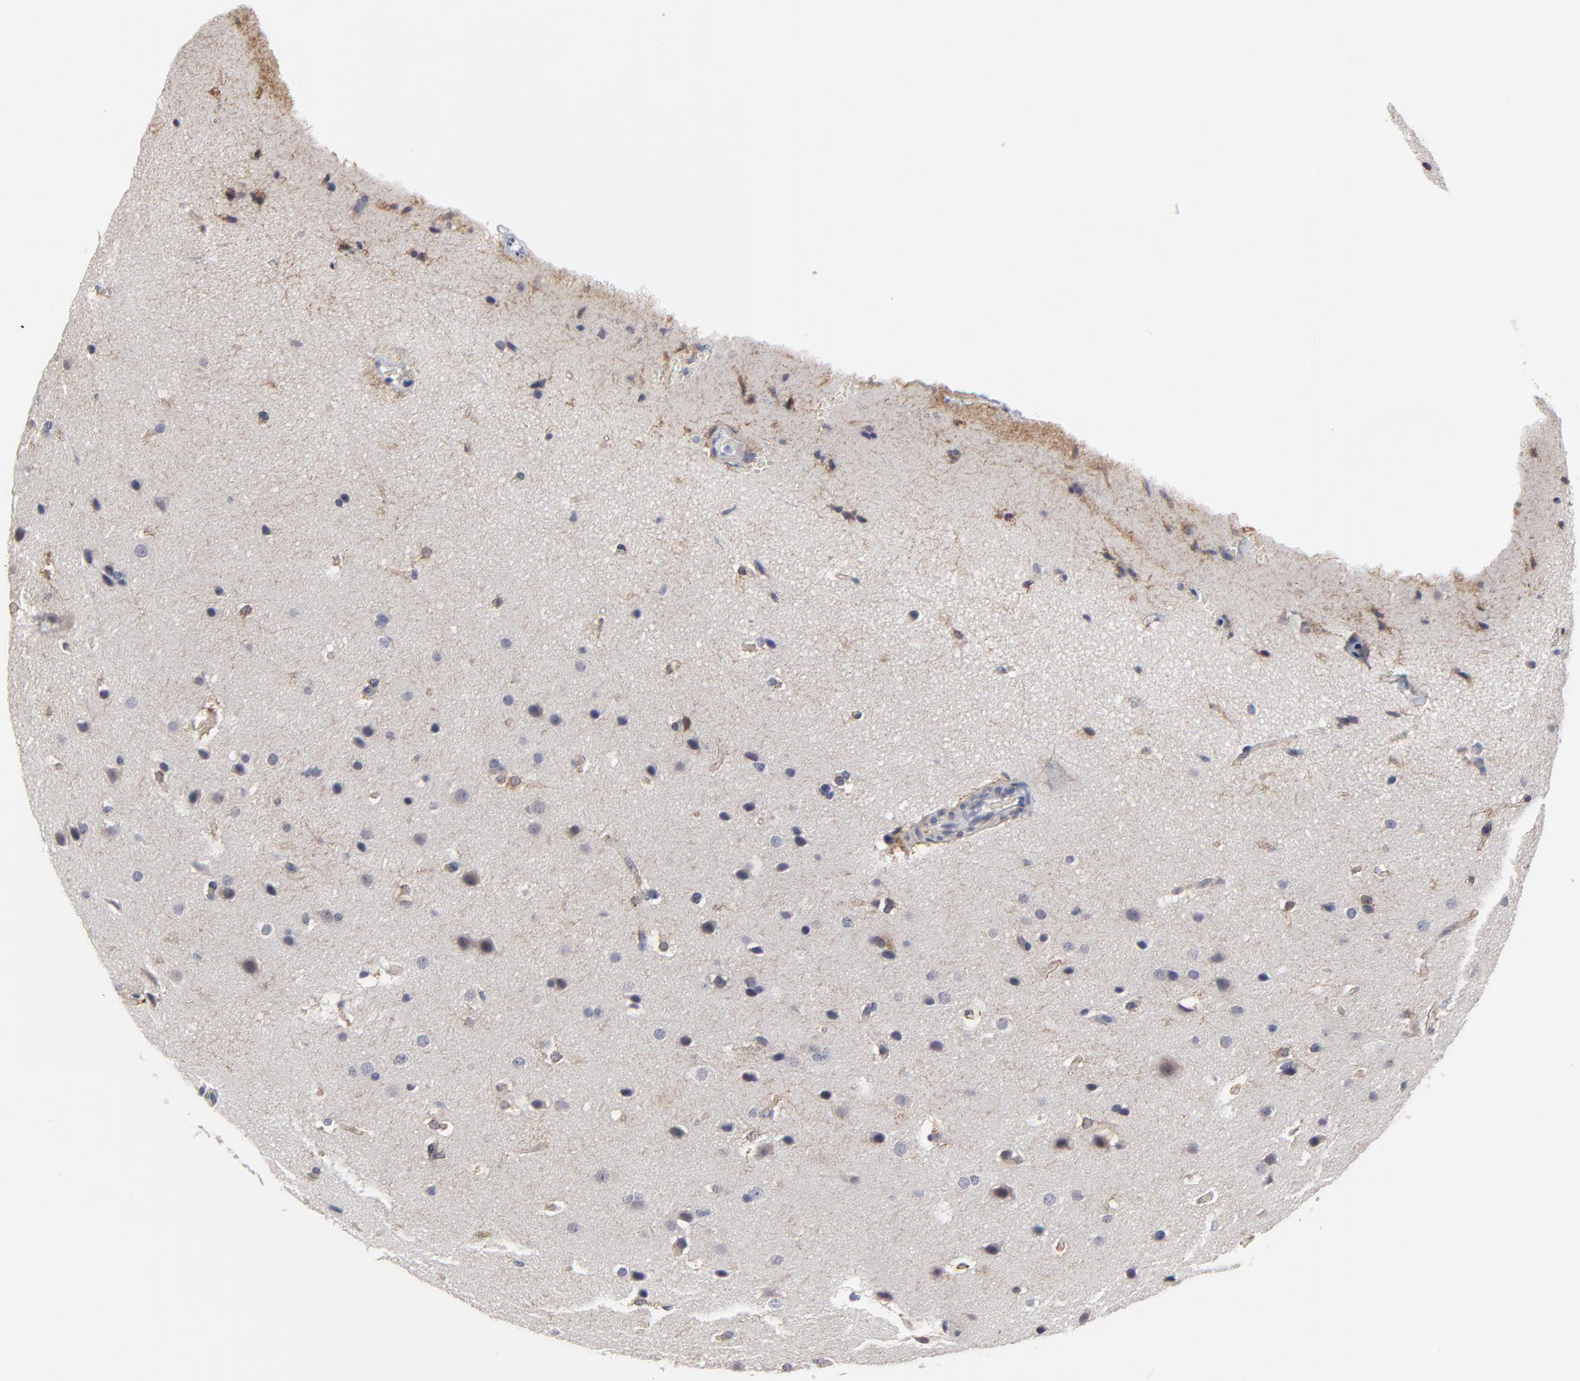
{"staining": {"intensity": "weak", "quantity": "<25%", "location": "cytoplasmic/membranous"}, "tissue": "glioma", "cell_type": "Tumor cells", "image_type": "cancer", "snomed": [{"axis": "morphology", "description": "Glioma, malignant, Low grade"}, {"axis": "topography", "description": "Cerebral cortex"}], "caption": "An immunohistochemistry histopathology image of glioma is shown. There is no staining in tumor cells of glioma.", "gene": "MAGEA10", "patient": {"sex": "female", "age": 47}}